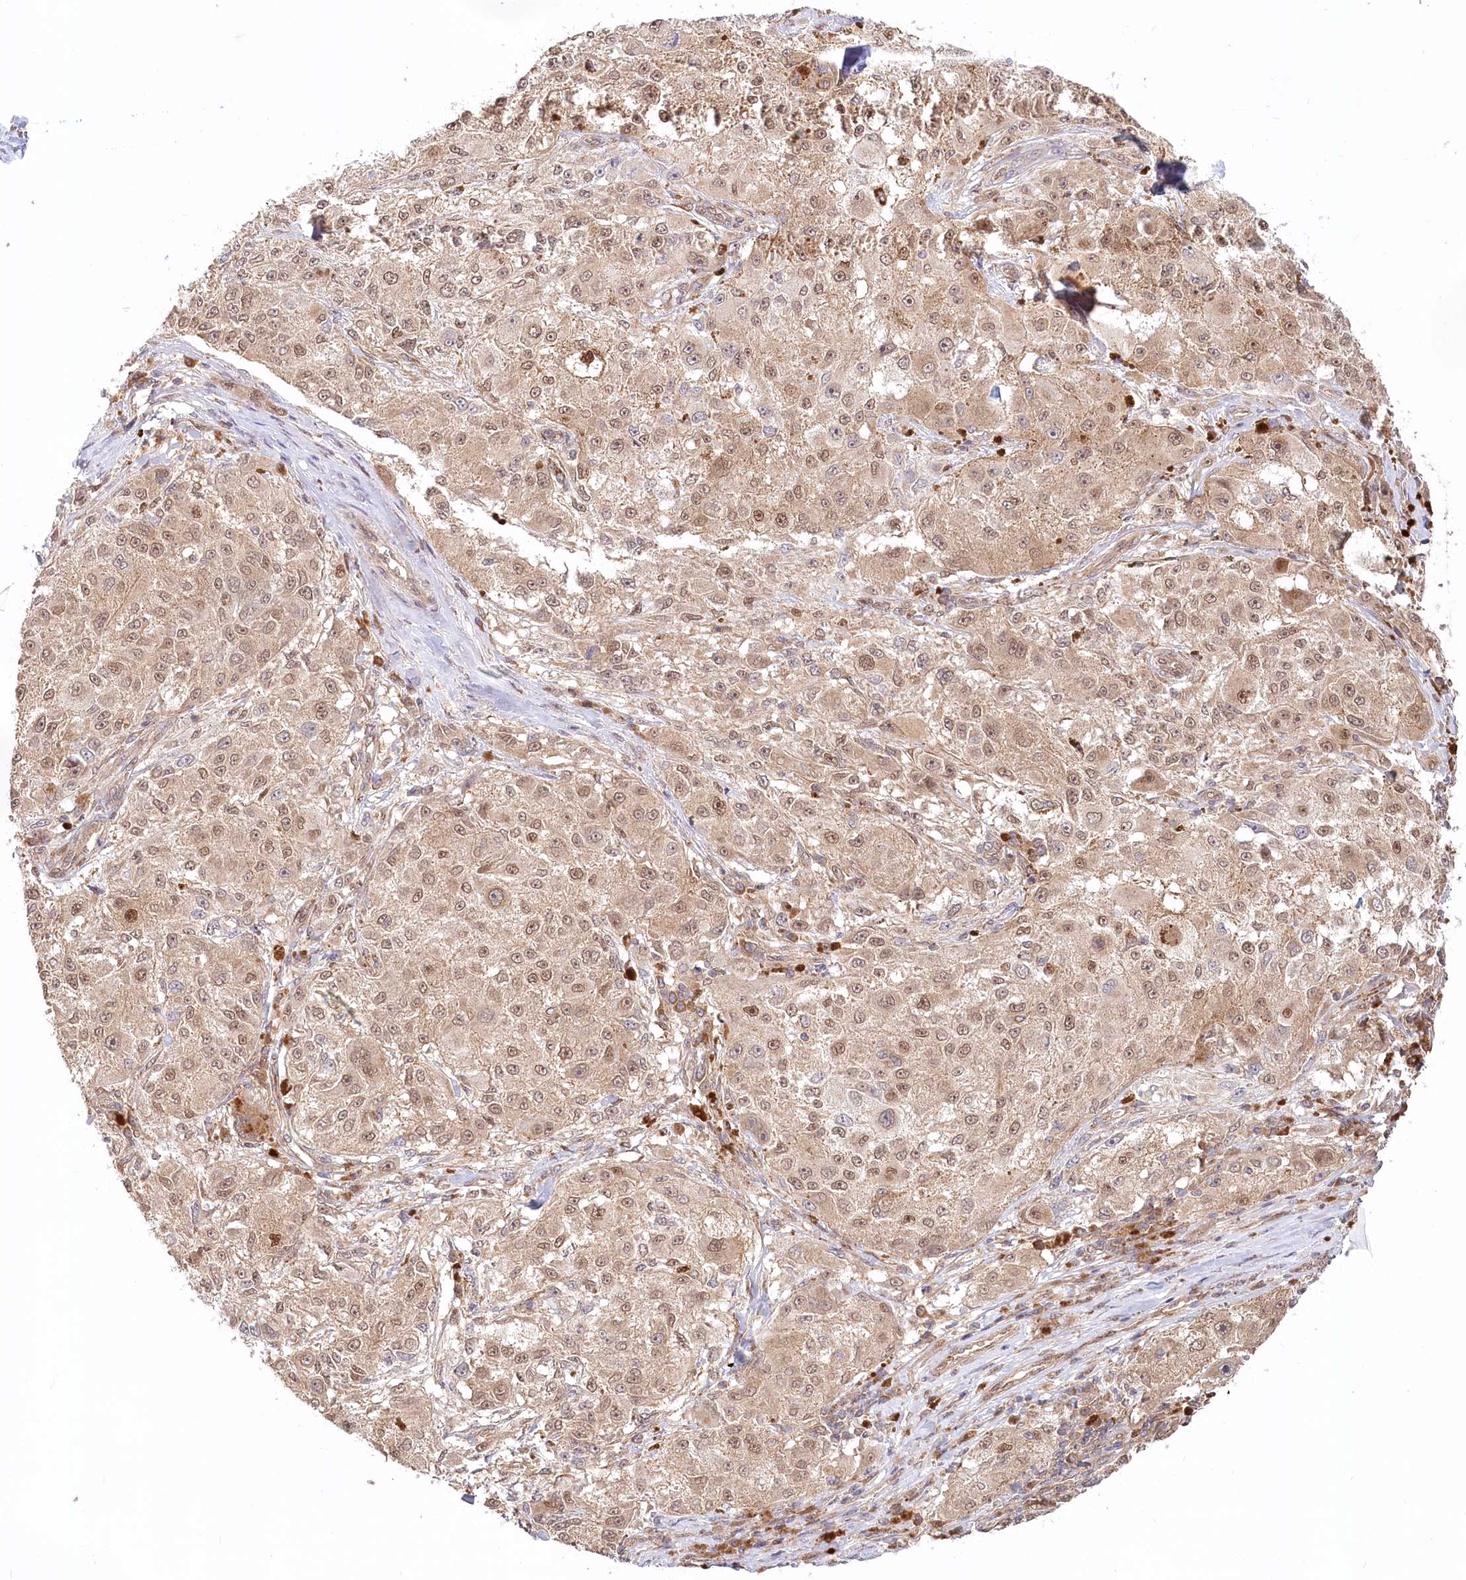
{"staining": {"intensity": "moderate", "quantity": ">75%", "location": "cytoplasmic/membranous,nuclear"}, "tissue": "melanoma", "cell_type": "Tumor cells", "image_type": "cancer", "snomed": [{"axis": "morphology", "description": "Necrosis, NOS"}, {"axis": "morphology", "description": "Malignant melanoma, NOS"}, {"axis": "topography", "description": "Skin"}], "caption": "Immunohistochemistry of human melanoma shows medium levels of moderate cytoplasmic/membranous and nuclear positivity in approximately >75% of tumor cells.", "gene": "CEP70", "patient": {"sex": "female", "age": 87}}